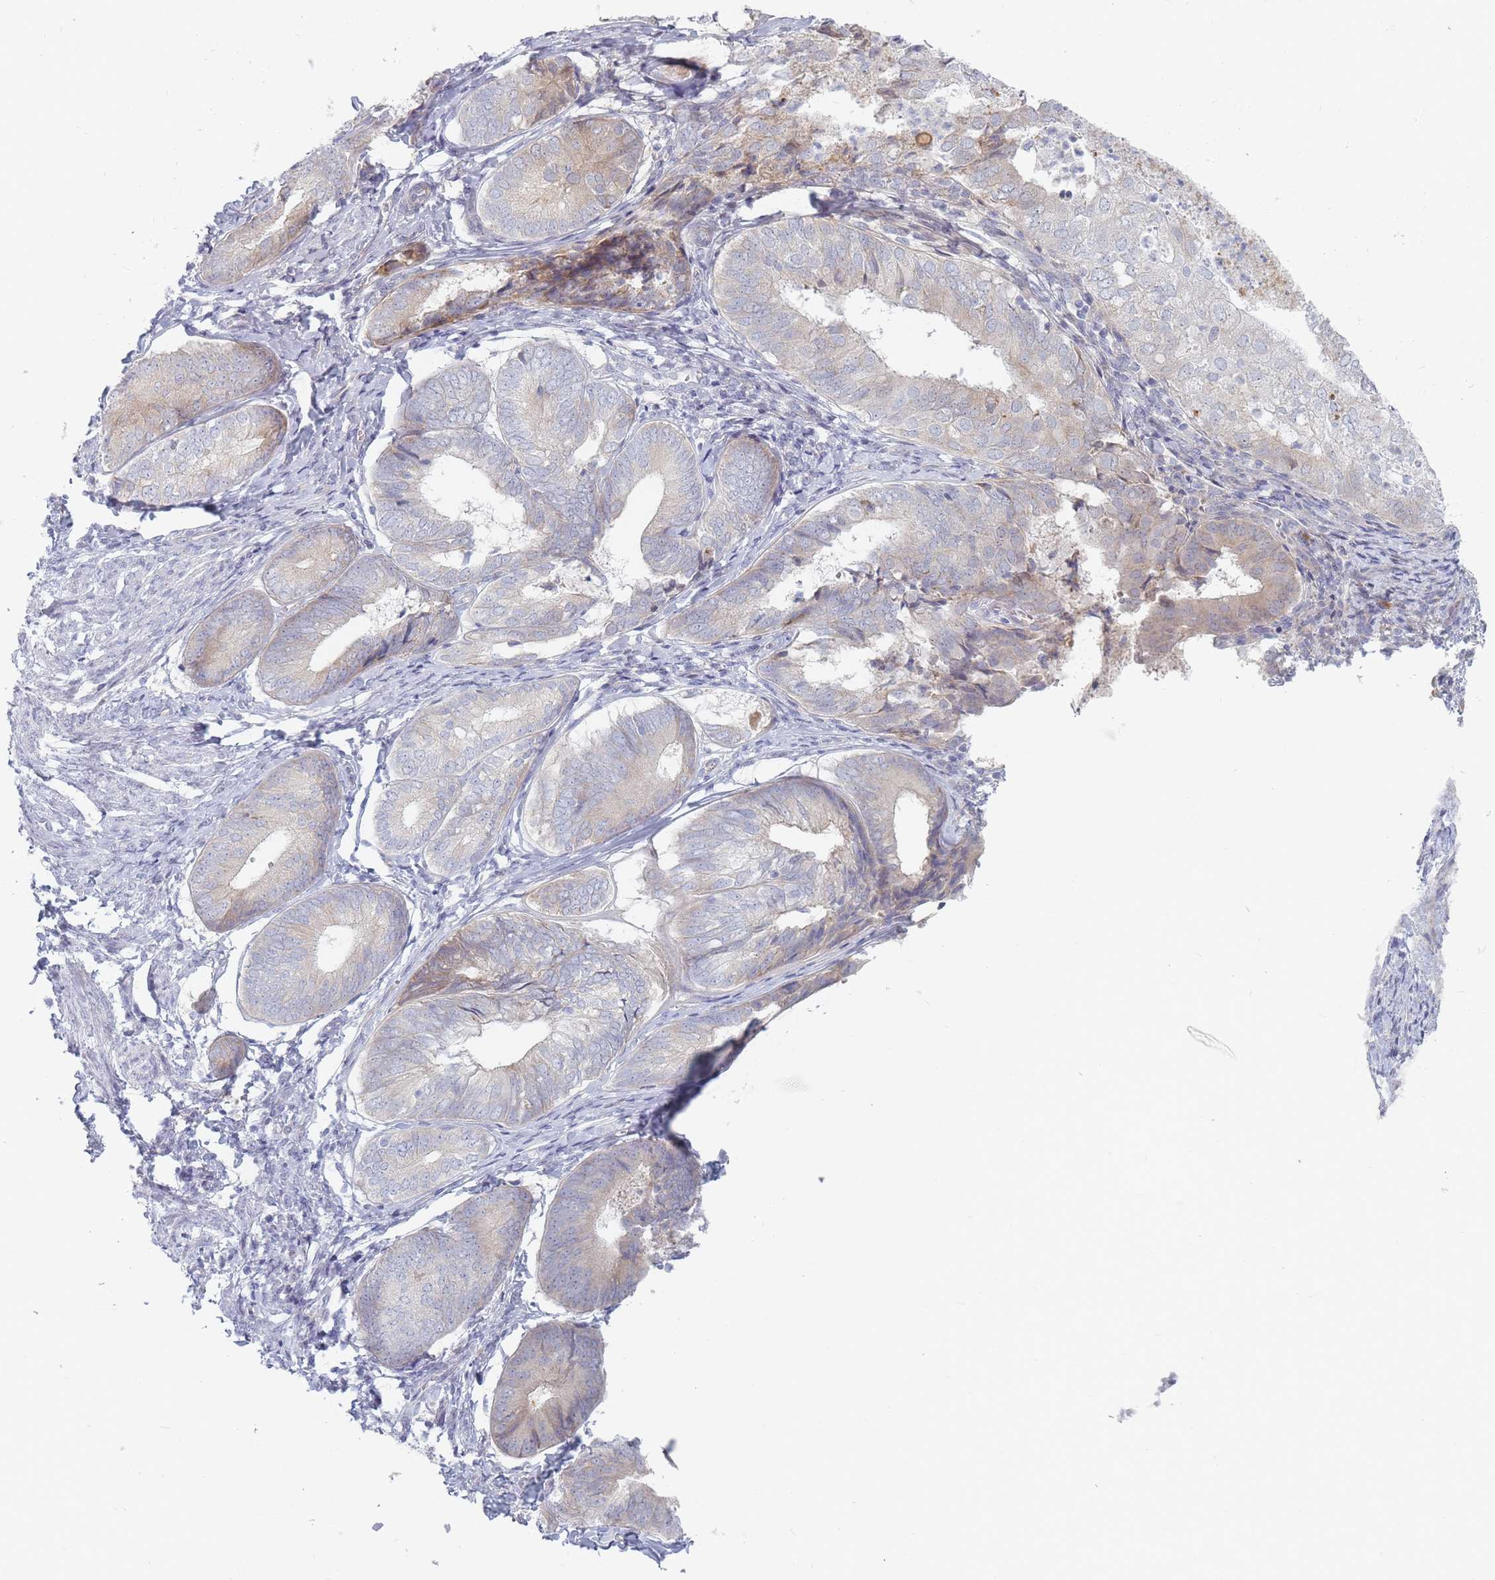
{"staining": {"intensity": "negative", "quantity": "none", "location": "none"}, "tissue": "endometrial cancer", "cell_type": "Tumor cells", "image_type": "cancer", "snomed": [{"axis": "morphology", "description": "Adenocarcinoma, NOS"}, {"axis": "topography", "description": "Endometrium"}], "caption": "Endometrial cancer stained for a protein using immunohistochemistry (IHC) exhibits no expression tumor cells.", "gene": "SPATS1", "patient": {"sex": "female", "age": 87}}